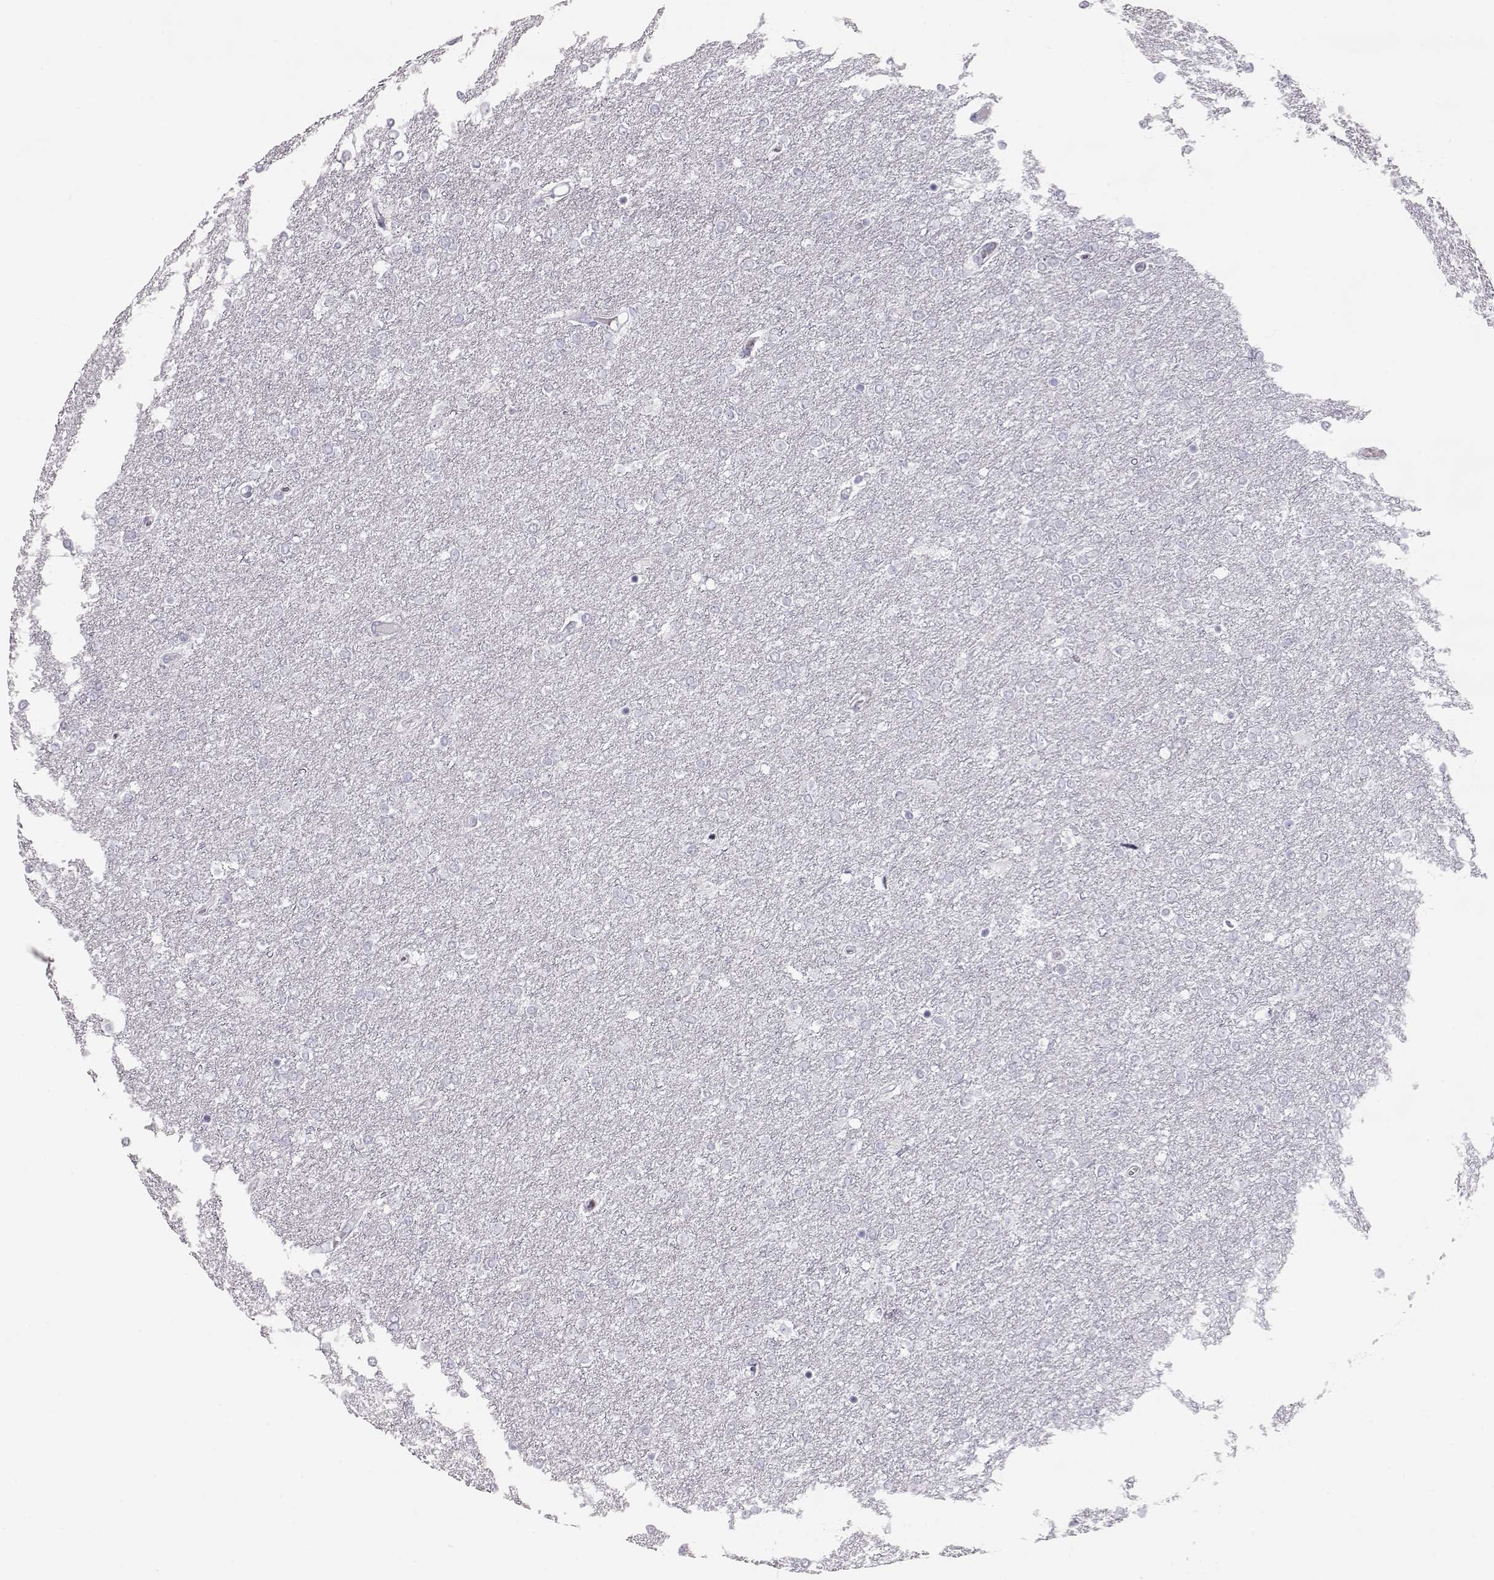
{"staining": {"intensity": "negative", "quantity": "none", "location": "none"}, "tissue": "glioma", "cell_type": "Tumor cells", "image_type": "cancer", "snomed": [{"axis": "morphology", "description": "Glioma, malignant, High grade"}, {"axis": "topography", "description": "Brain"}], "caption": "IHC image of human malignant glioma (high-grade) stained for a protein (brown), which shows no positivity in tumor cells. Brightfield microscopy of immunohistochemistry stained with DAB (3,3'-diaminobenzidine) (brown) and hematoxylin (blue), captured at high magnification.", "gene": "MIP", "patient": {"sex": "female", "age": 61}}